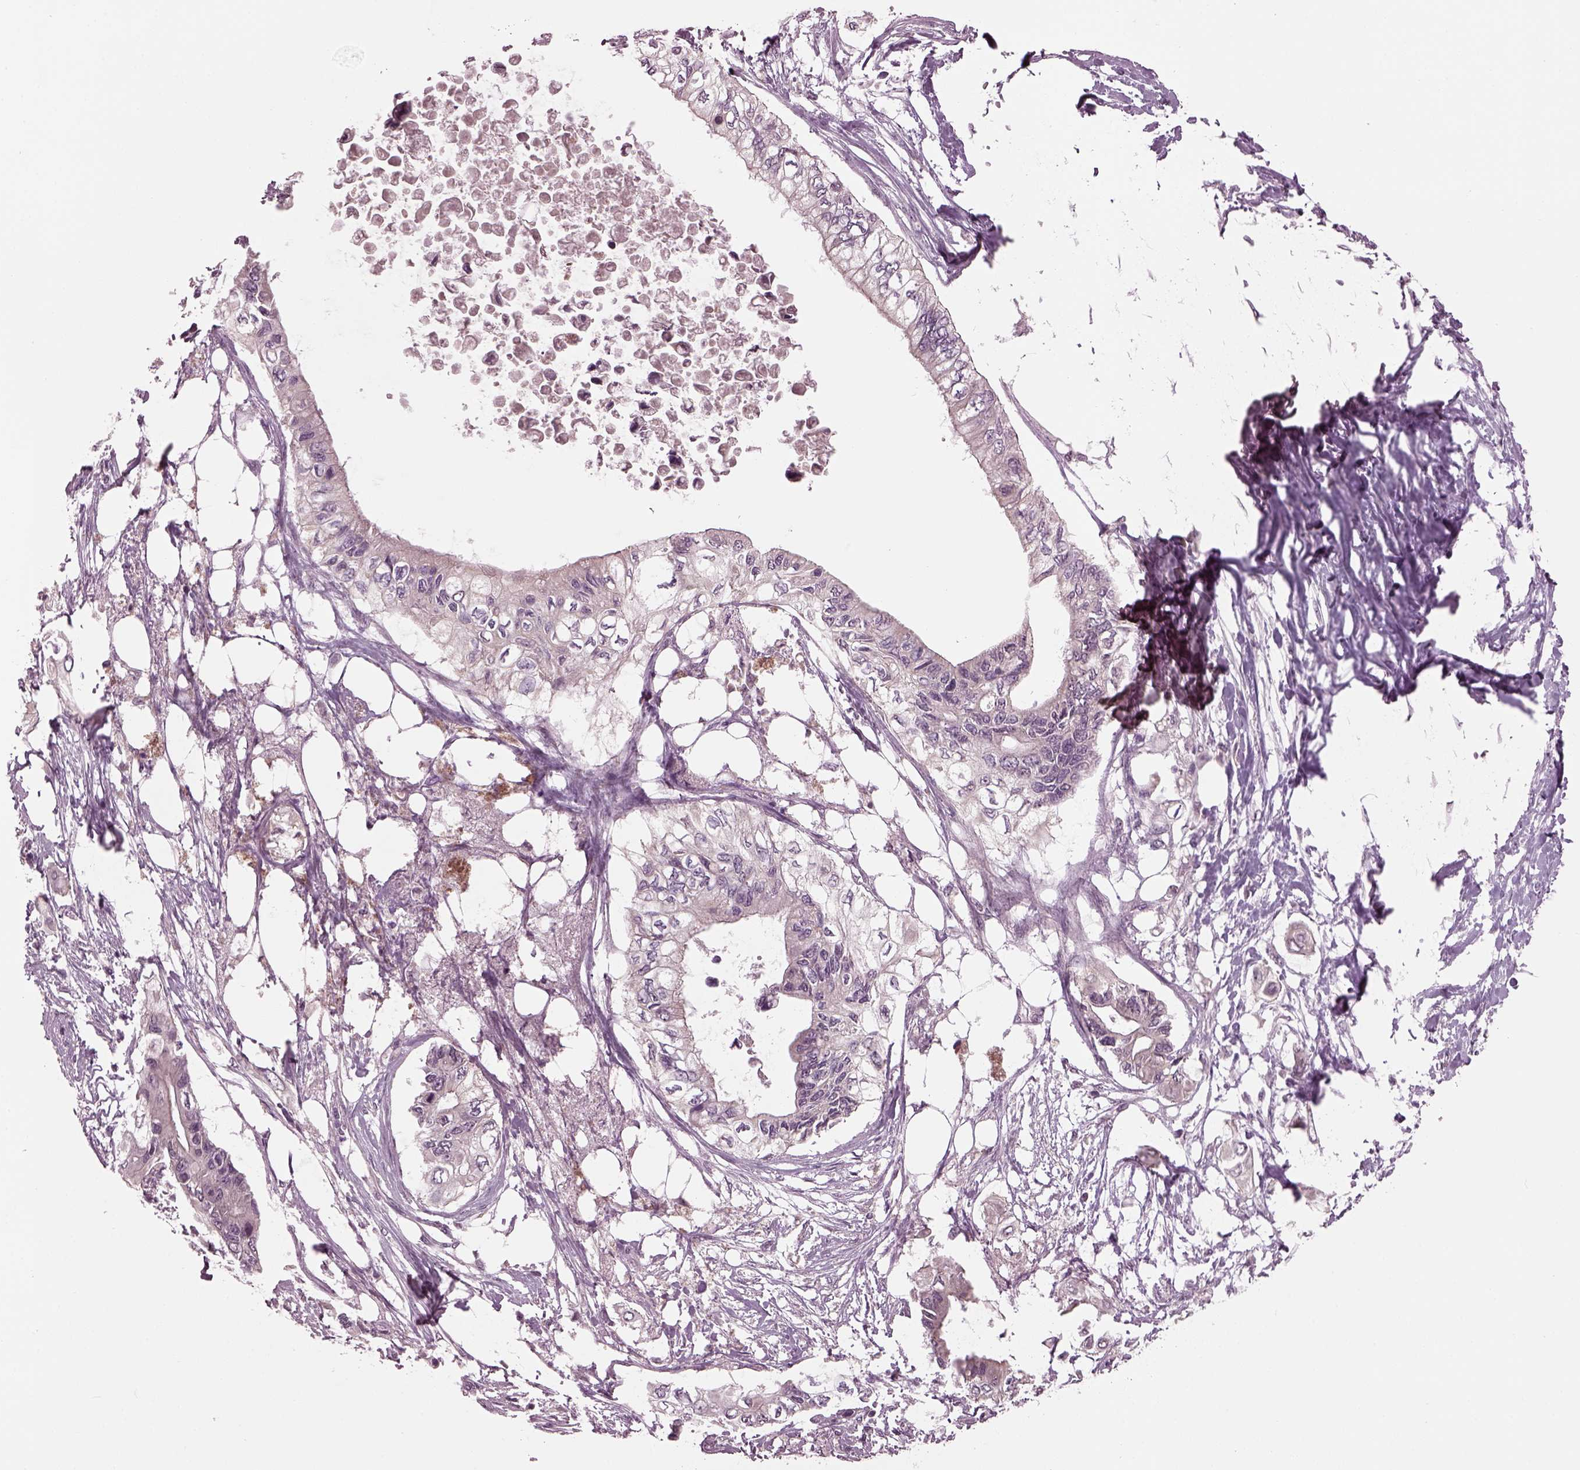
{"staining": {"intensity": "negative", "quantity": "none", "location": "none"}, "tissue": "pancreatic cancer", "cell_type": "Tumor cells", "image_type": "cancer", "snomed": [{"axis": "morphology", "description": "Adenocarcinoma, NOS"}, {"axis": "topography", "description": "Pancreas"}], "caption": "Immunohistochemical staining of human pancreatic cancer demonstrates no significant positivity in tumor cells.", "gene": "CLCN4", "patient": {"sex": "female", "age": 63}}